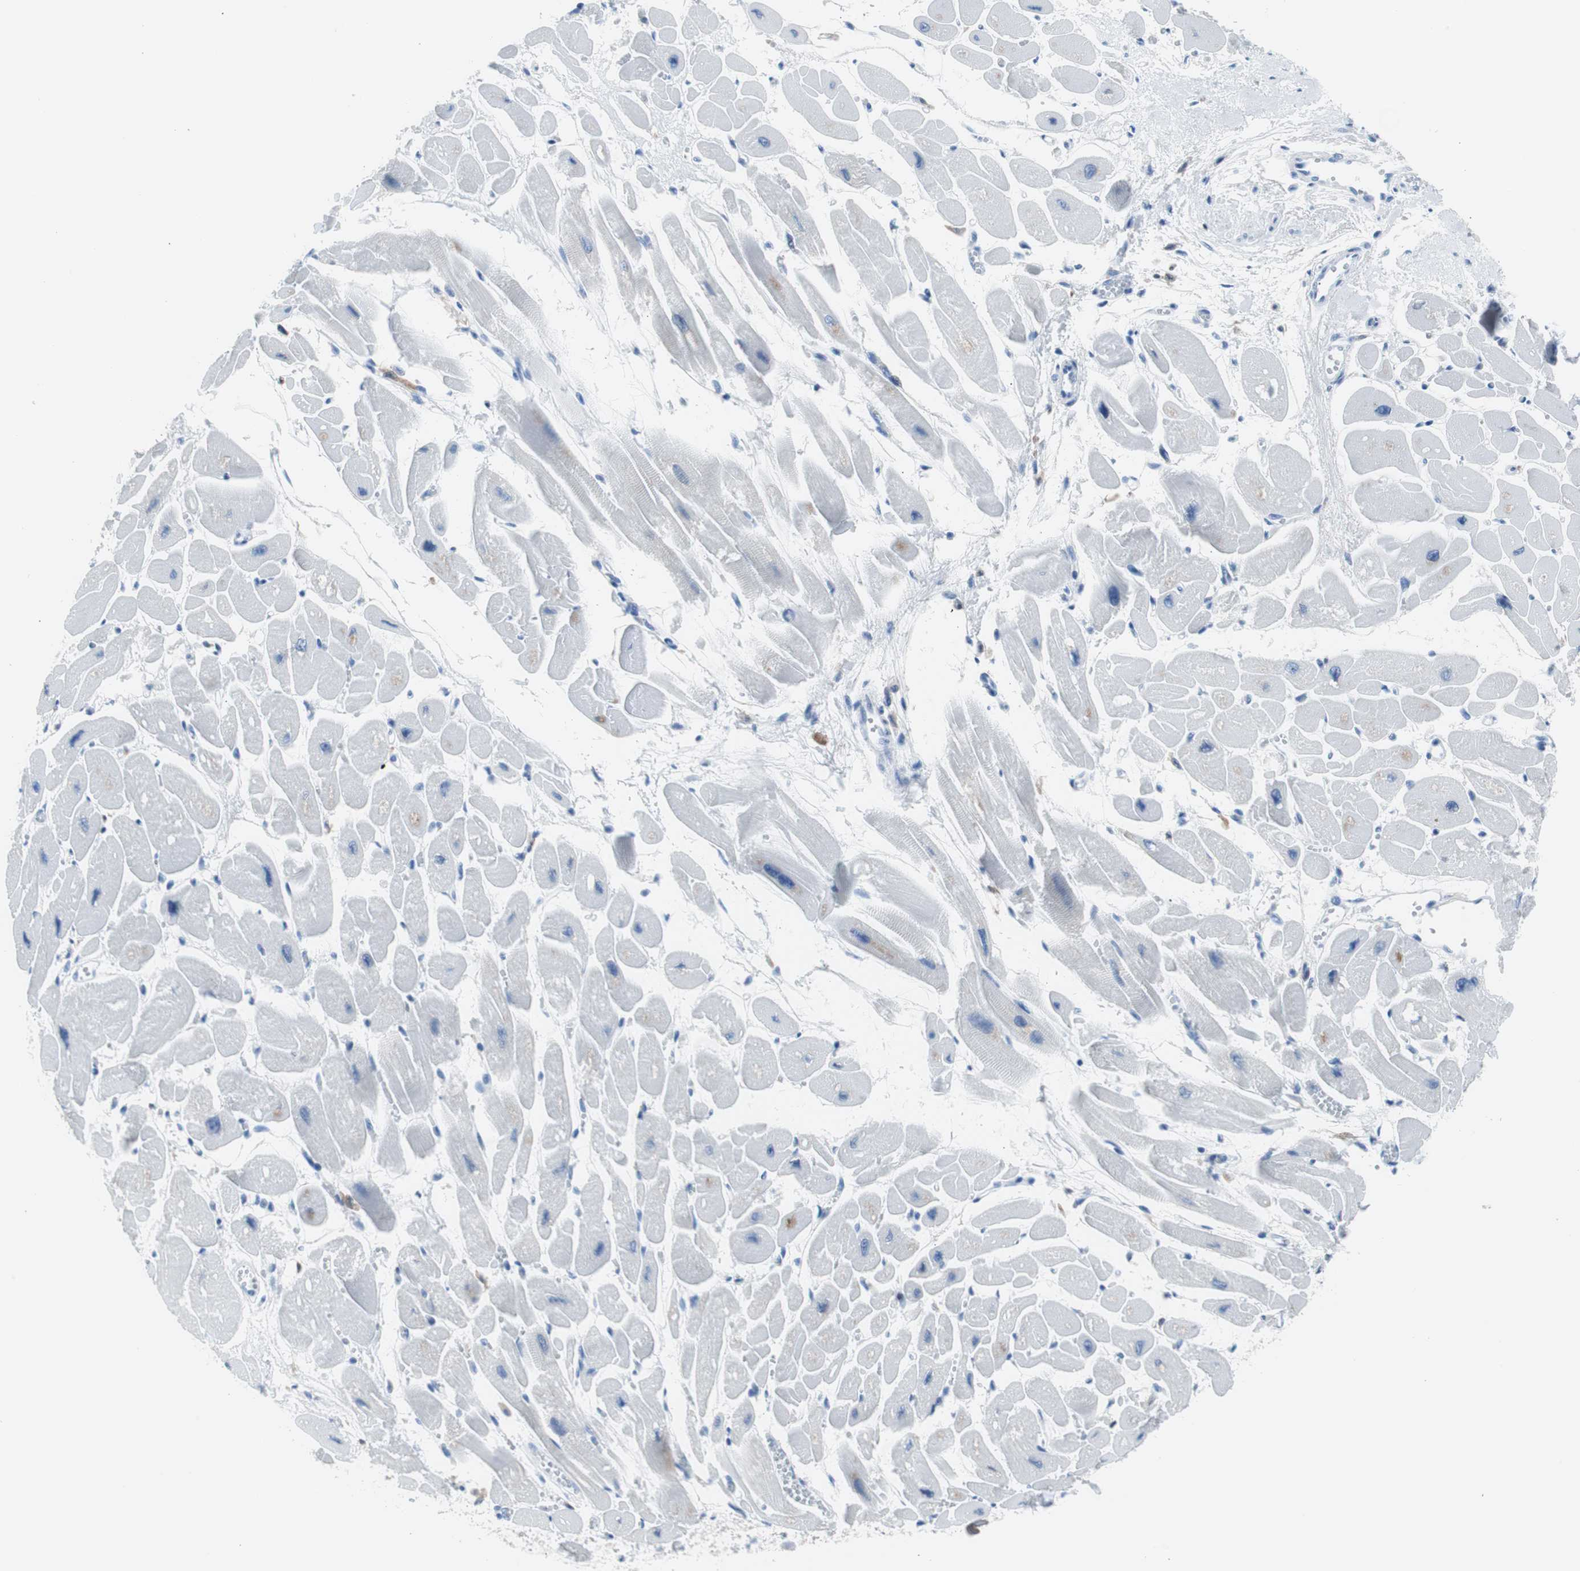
{"staining": {"intensity": "negative", "quantity": "none", "location": "none"}, "tissue": "heart muscle", "cell_type": "Cardiomyocytes", "image_type": "normal", "snomed": [{"axis": "morphology", "description": "Normal tissue, NOS"}, {"axis": "topography", "description": "Heart"}], "caption": "High magnification brightfield microscopy of benign heart muscle stained with DAB (brown) and counterstained with hematoxylin (blue): cardiomyocytes show no significant staining.", "gene": "SYK", "patient": {"sex": "female", "age": 54}}